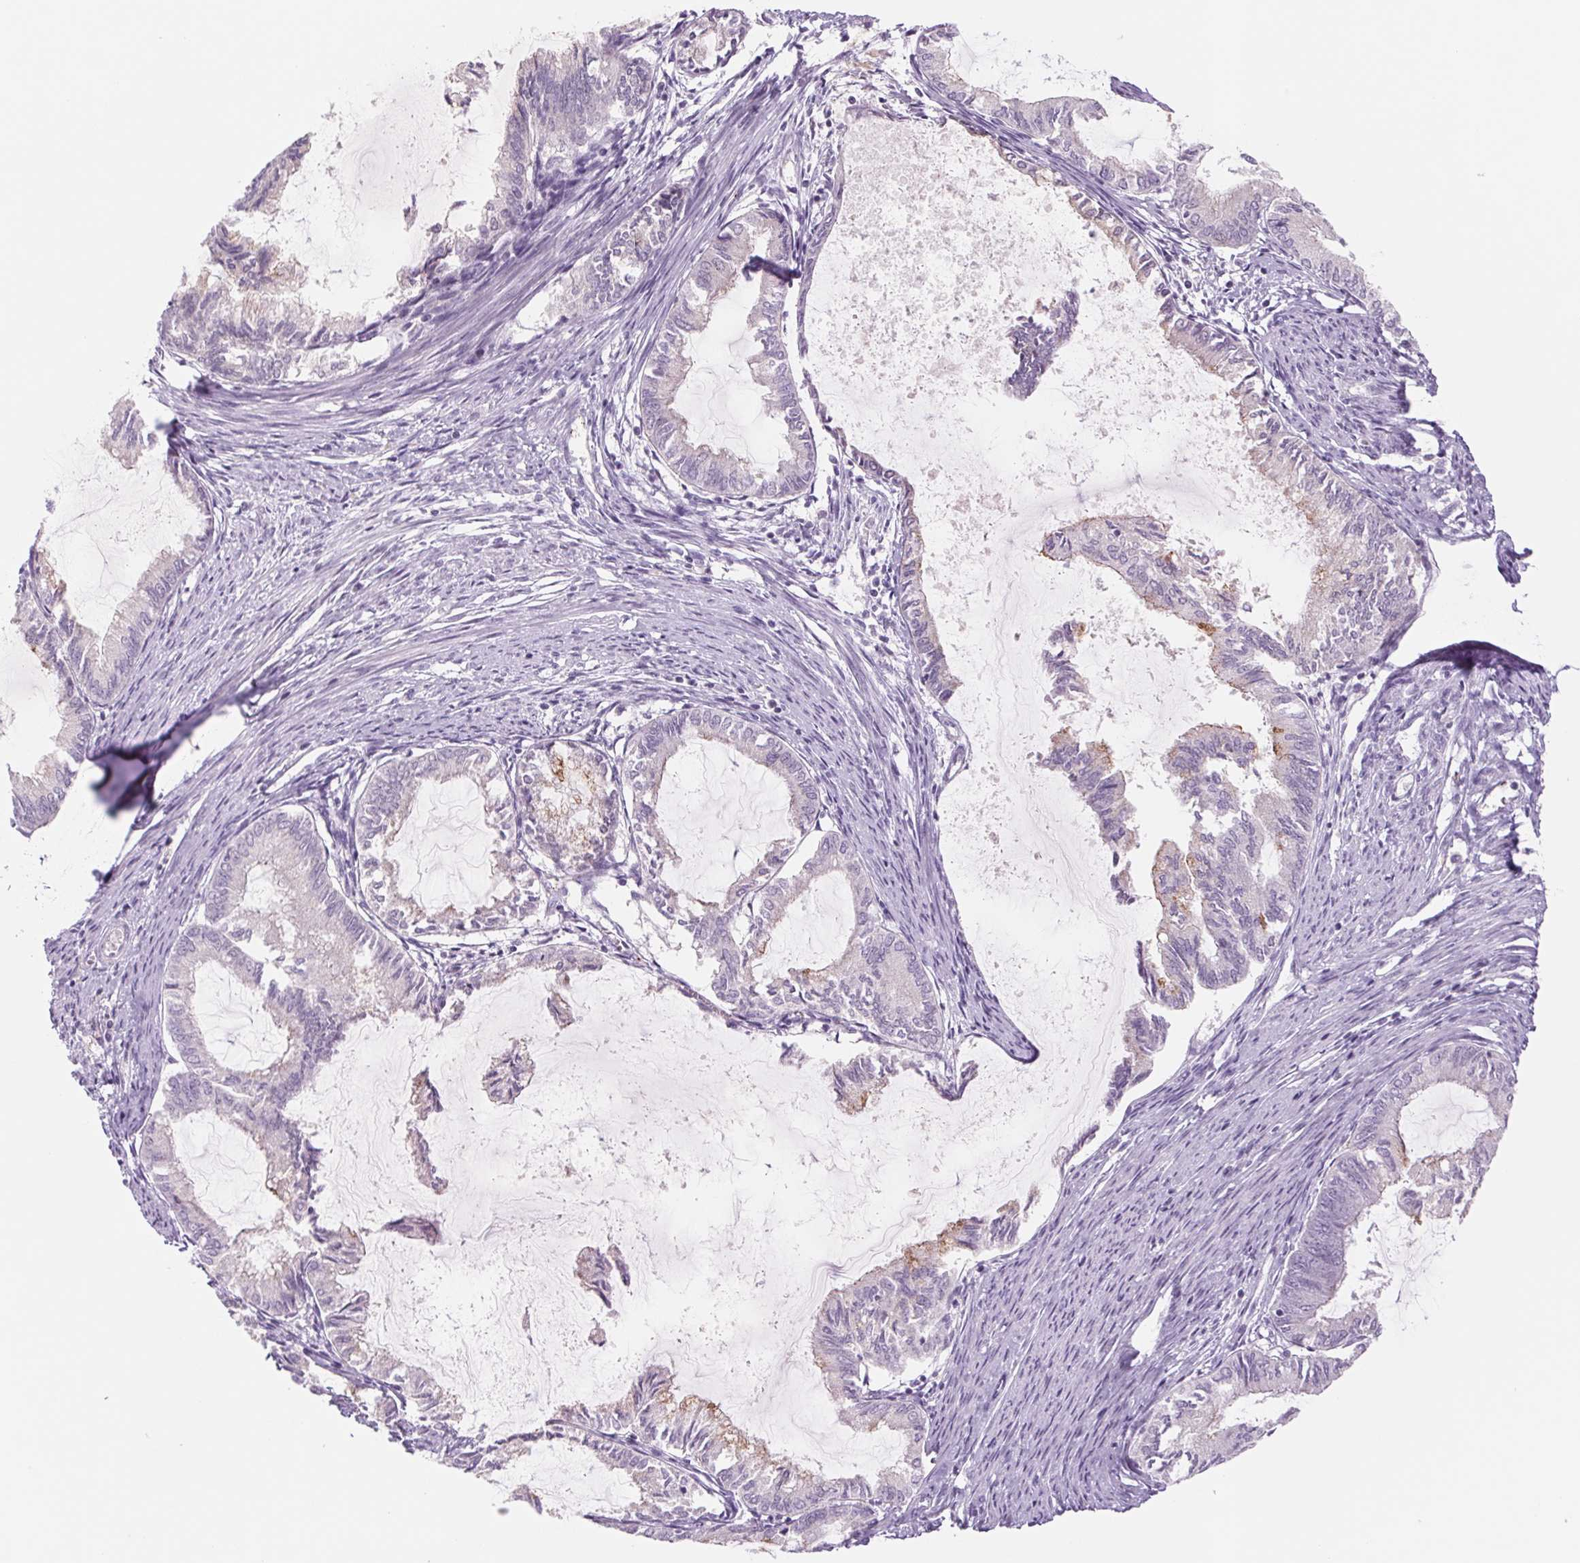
{"staining": {"intensity": "weak", "quantity": "<25%", "location": "cytoplasmic/membranous"}, "tissue": "endometrial cancer", "cell_type": "Tumor cells", "image_type": "cancer", "snomed": [{"axis": "morphology", "description": "Adenocarcinoma, NOS"}, {"axis": "topography", "description": "Endometrium"}], "caption": "DAB (3,3'-diaminobenzidine) immunohistochemical staining of endometrial cancer (adenocarcinoma) shows no significant positivity in tumor cells. (DAB (3,3'-diaminobenzidine) immunohistochemistry (IHC) with hematoxylin counter stain).", "gene": "KRT1", "patient": {"sex": "female", "age": 86}}